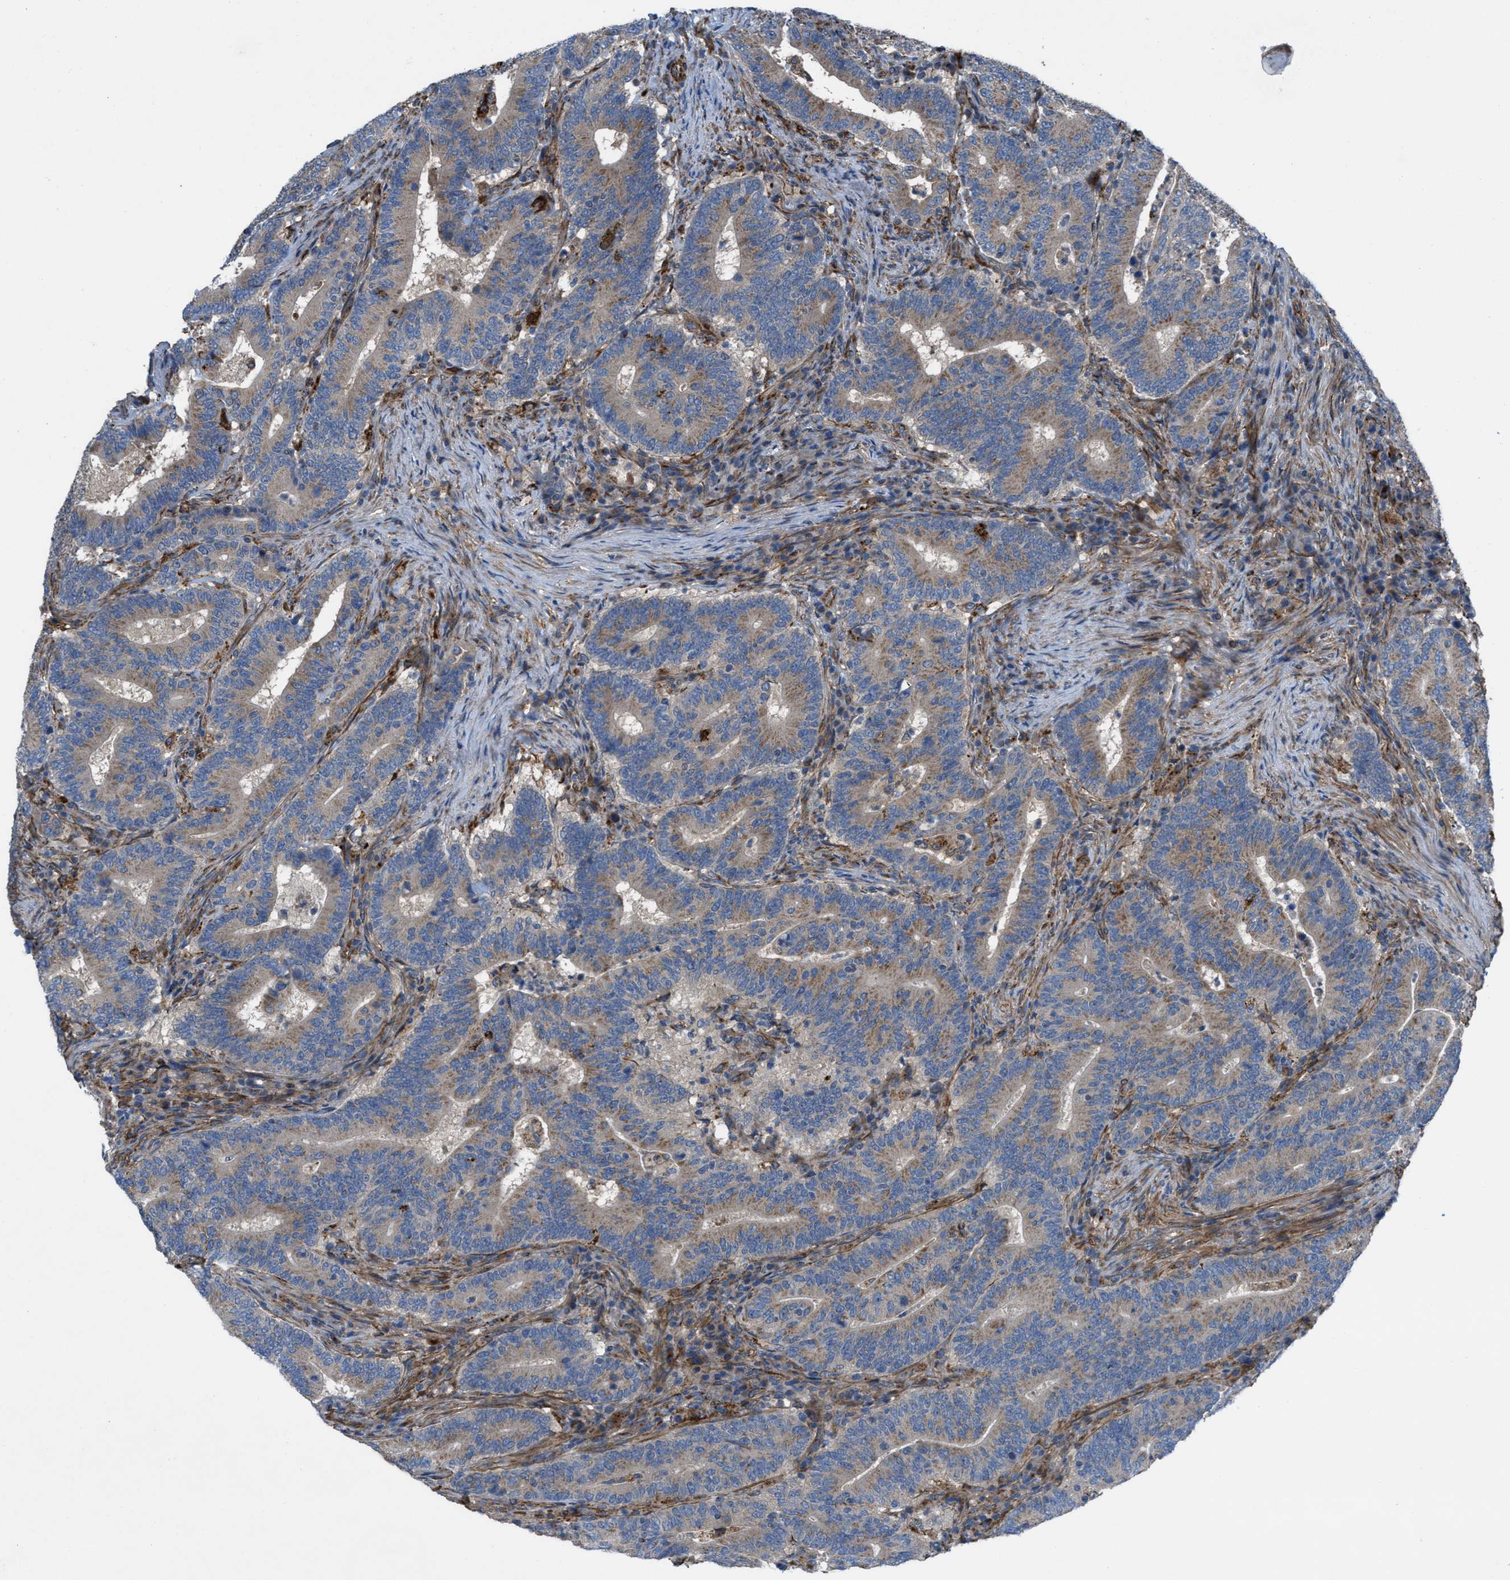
{"staining": {"intensity": "moderate", "quantity": ">75%", "location": "cytoplasmic/membranous"}, "tissue": "colorectal cancer", "cell_type": "Tumor cells", "image_type": "cancer", "snomed": [{"axis": "morphology", "description": "Adenocarcinoma, NOS"}, {"axis": "topography", "description": "Colon"}], "caption": "Immunohistochemical staining of adenocarcinoma (colorectal) demonstrates medium levels of moderate cytoplasmic/membranous protein staining in about >75% of tumor cells. (brown staining indicates protein expression, while blue staining denotes nuclei).", "gene": "SLC6A9", "patient": {"sex": "female", "age": 66}}